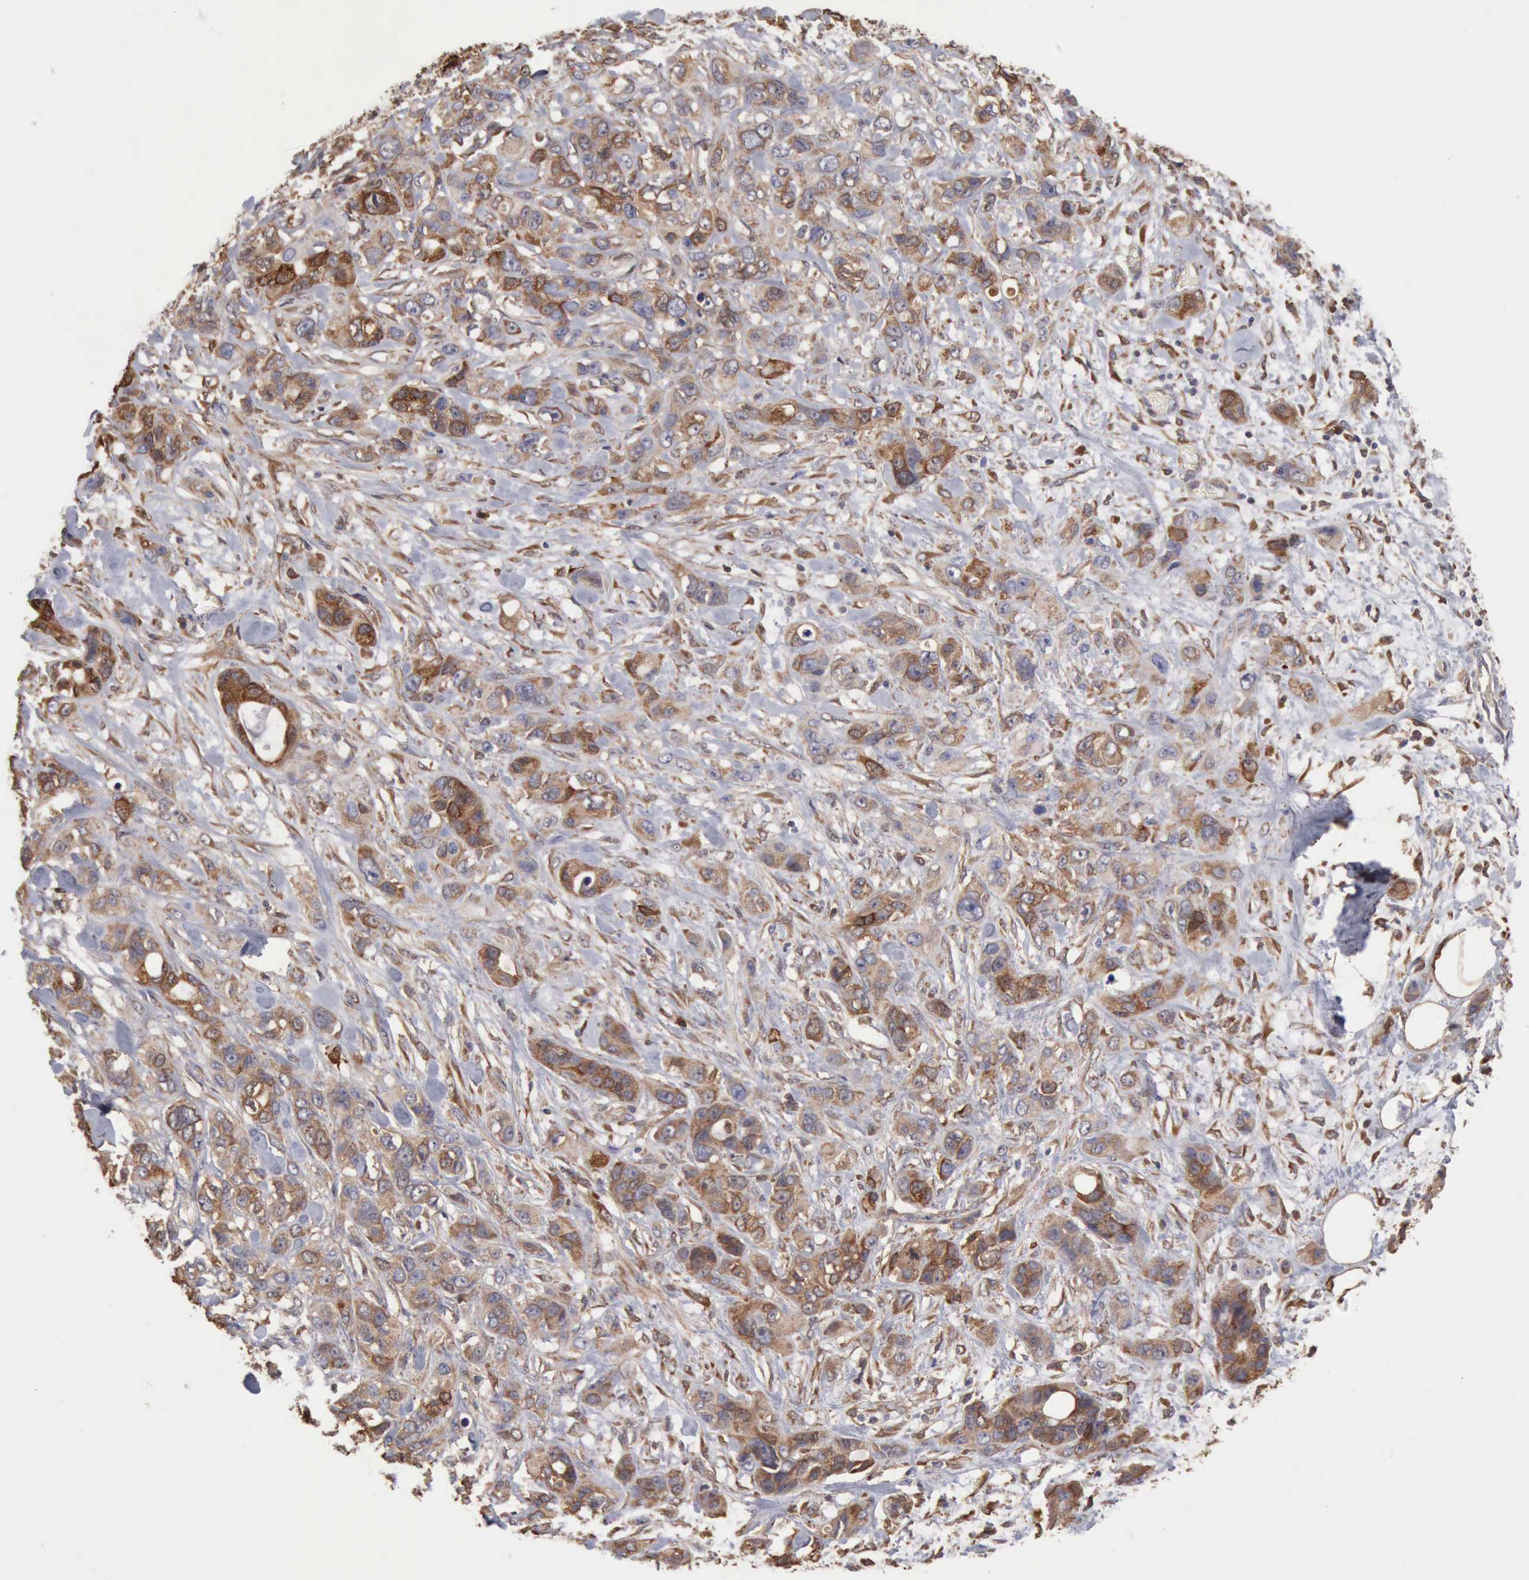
{"staining": {"intensity": "moderate", "quantity": ">75%", "location": "cytoplasmic/membranous"}, "tissue": "stomach cancer", "cell_type": "Tumor cells", "image_type": "cancer", "snomed": [{"axis": "morphology", "description": "Adenocarcinoma, NOS"}, {"axis": "topography", "description": "Stomach, upper"}], "caption": "A brown stain shows moderate cytoplasmic/membranous staining of a protein in stomach adenocarcinoma tumor cells.", "gene": "APOL2", "patient": {"sex": "male", "age": 47}}